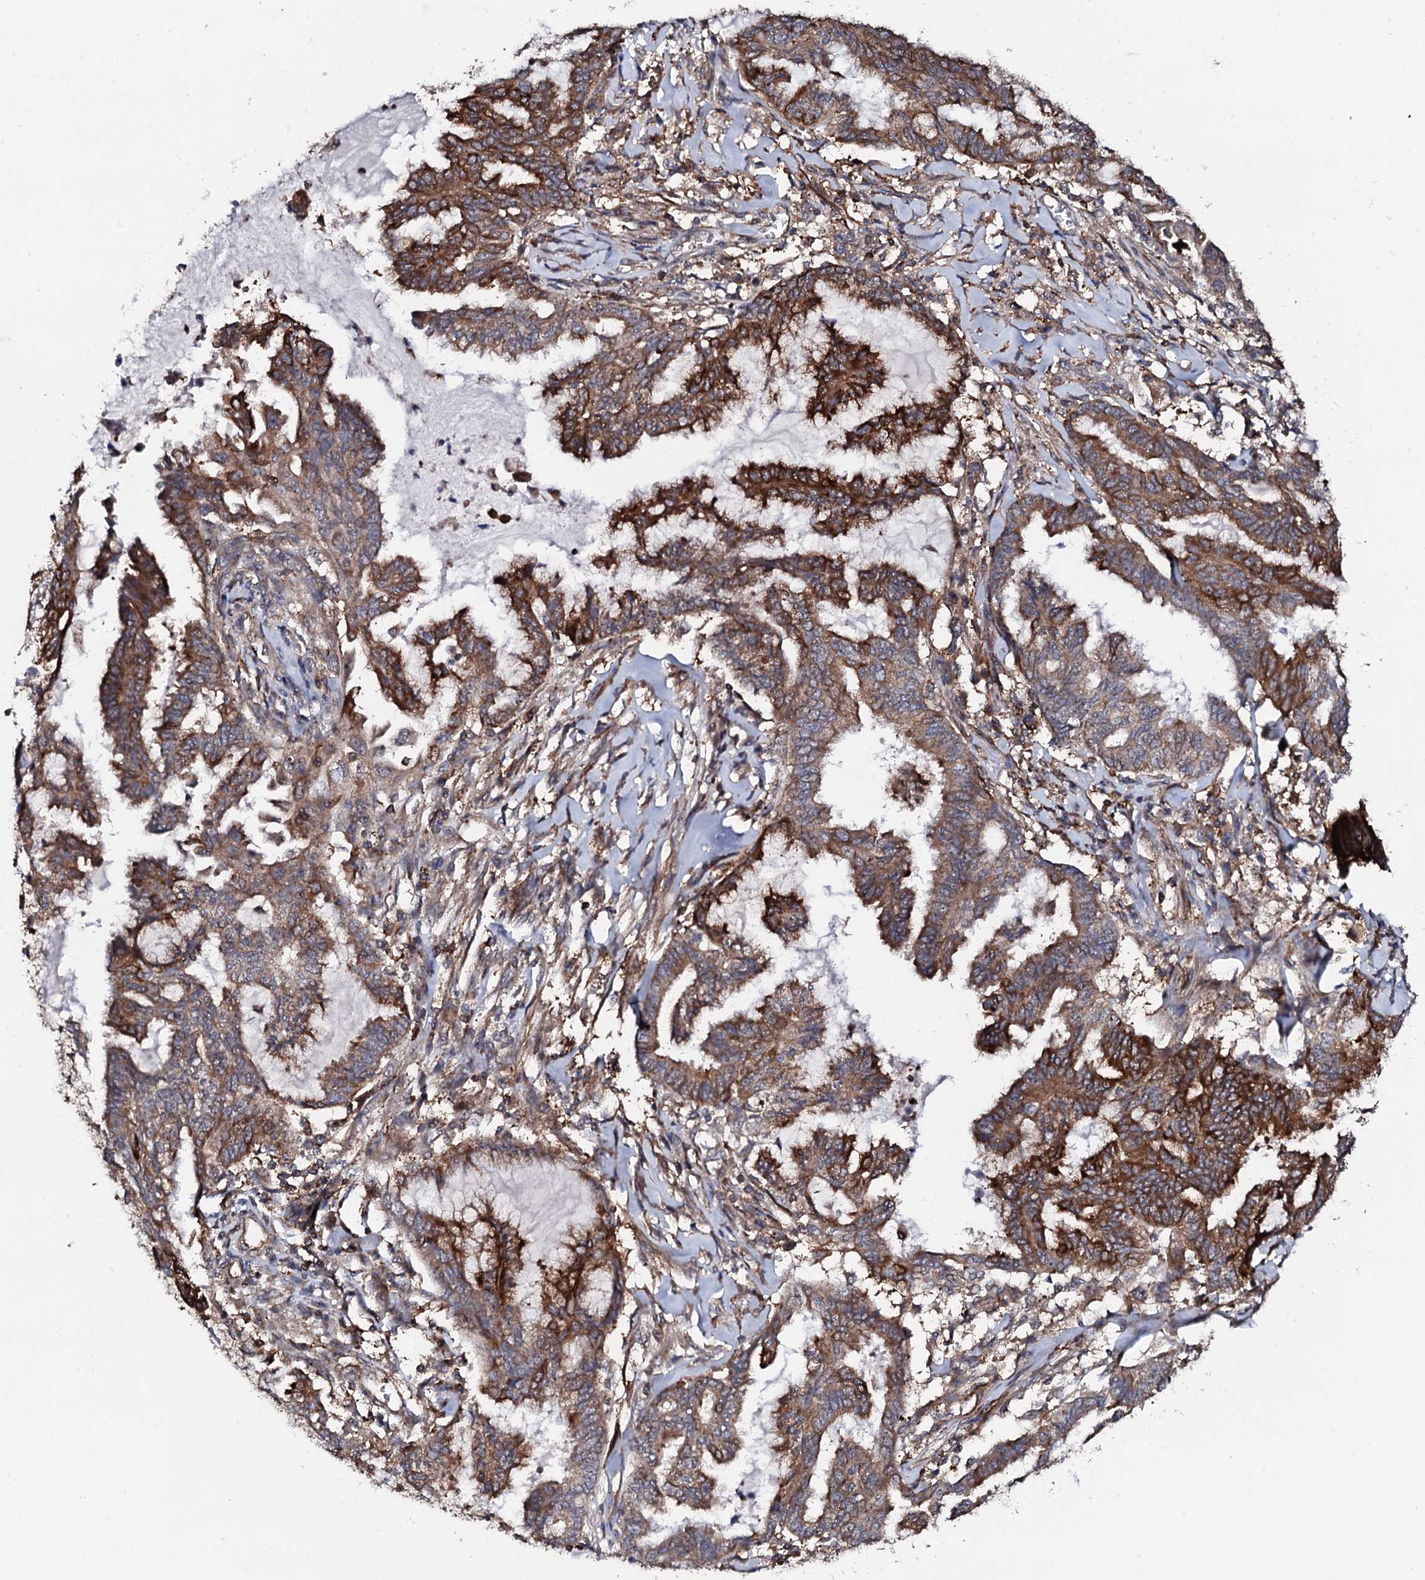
{"staining": {"intensity": "strong", "quantity": ">75%", "location": "cytoplasmic/membranous"}, "tissue": "endometrial cancer", "cell_type": "Tumor cells", "image_type": "cancer", "snomed": [{"axis": "morphology", "description": "Adenocarcinoma, NOS"}, {"axis": "topography", "description": "Endometrium"}], "caption": "Brown immunohistochemical staining in human endometrial cancer (adenocarcinoma) demonstrates strong cytoplasmic/membranous expression in approximately >75% of tumor cells.", "gene": "GTPBP4", "patient": {"sex": "female", "age": 86}}